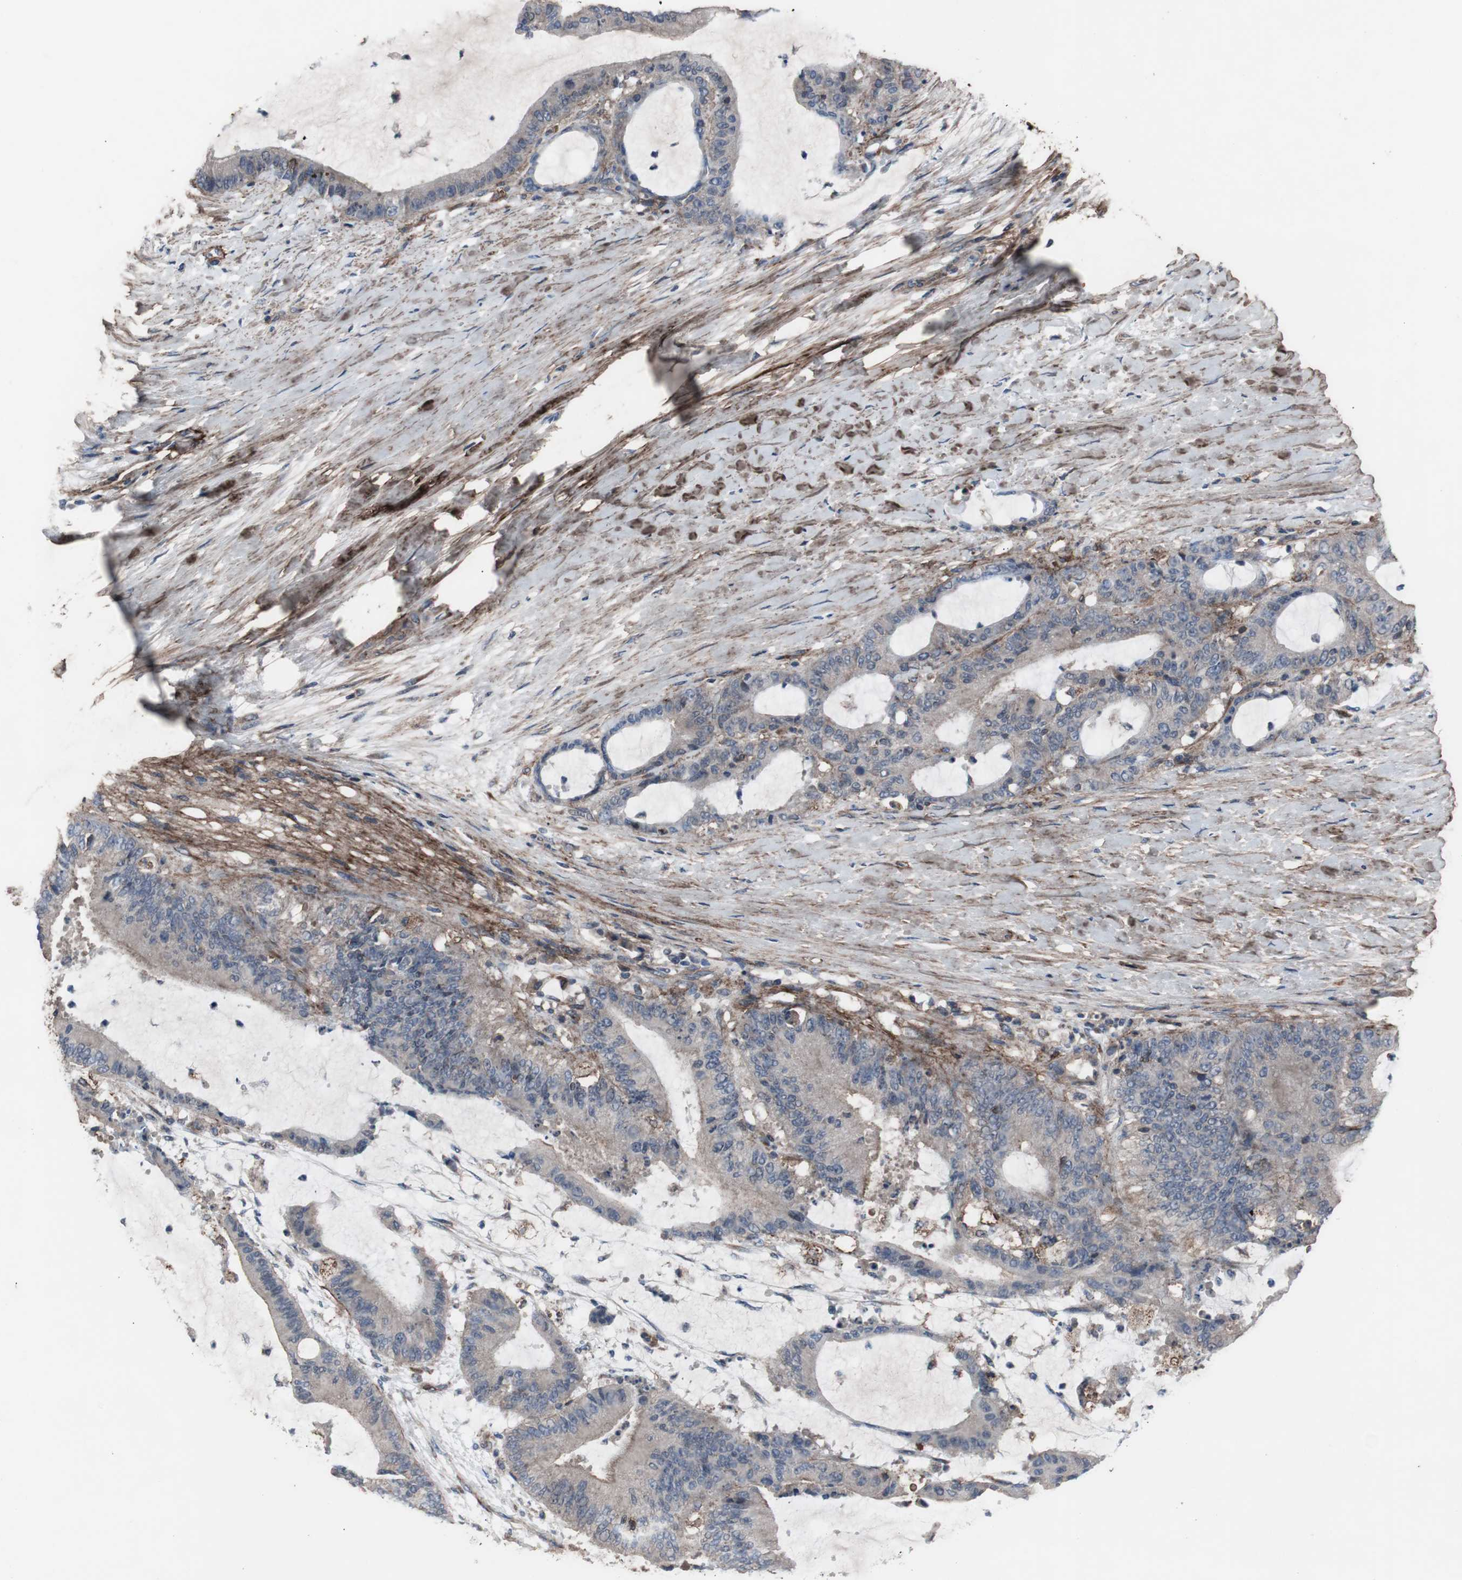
{"staining": {"intensity": "weak", "quantity": "25%-75%", "location": "cytoplasmic/membranous"}, "tissue": "liver cancer", "cell_type": "Tumor cells", "image_type": "cancer", "snomed": [{"axis": "morphology", "description": "Cholangiocarcinoma"}, {"axis": "topography", "description": "Liver"}], "caption": "This micrograph shows immunohistochemistry (IHC) staining of human liver cholangiocarcinoma, with low weak cytoplasmic/membranous positivity in about 25%-75% of tumor cells.", "gene": "COL6A2", "patient": {"sex": "female", "age": 73}}